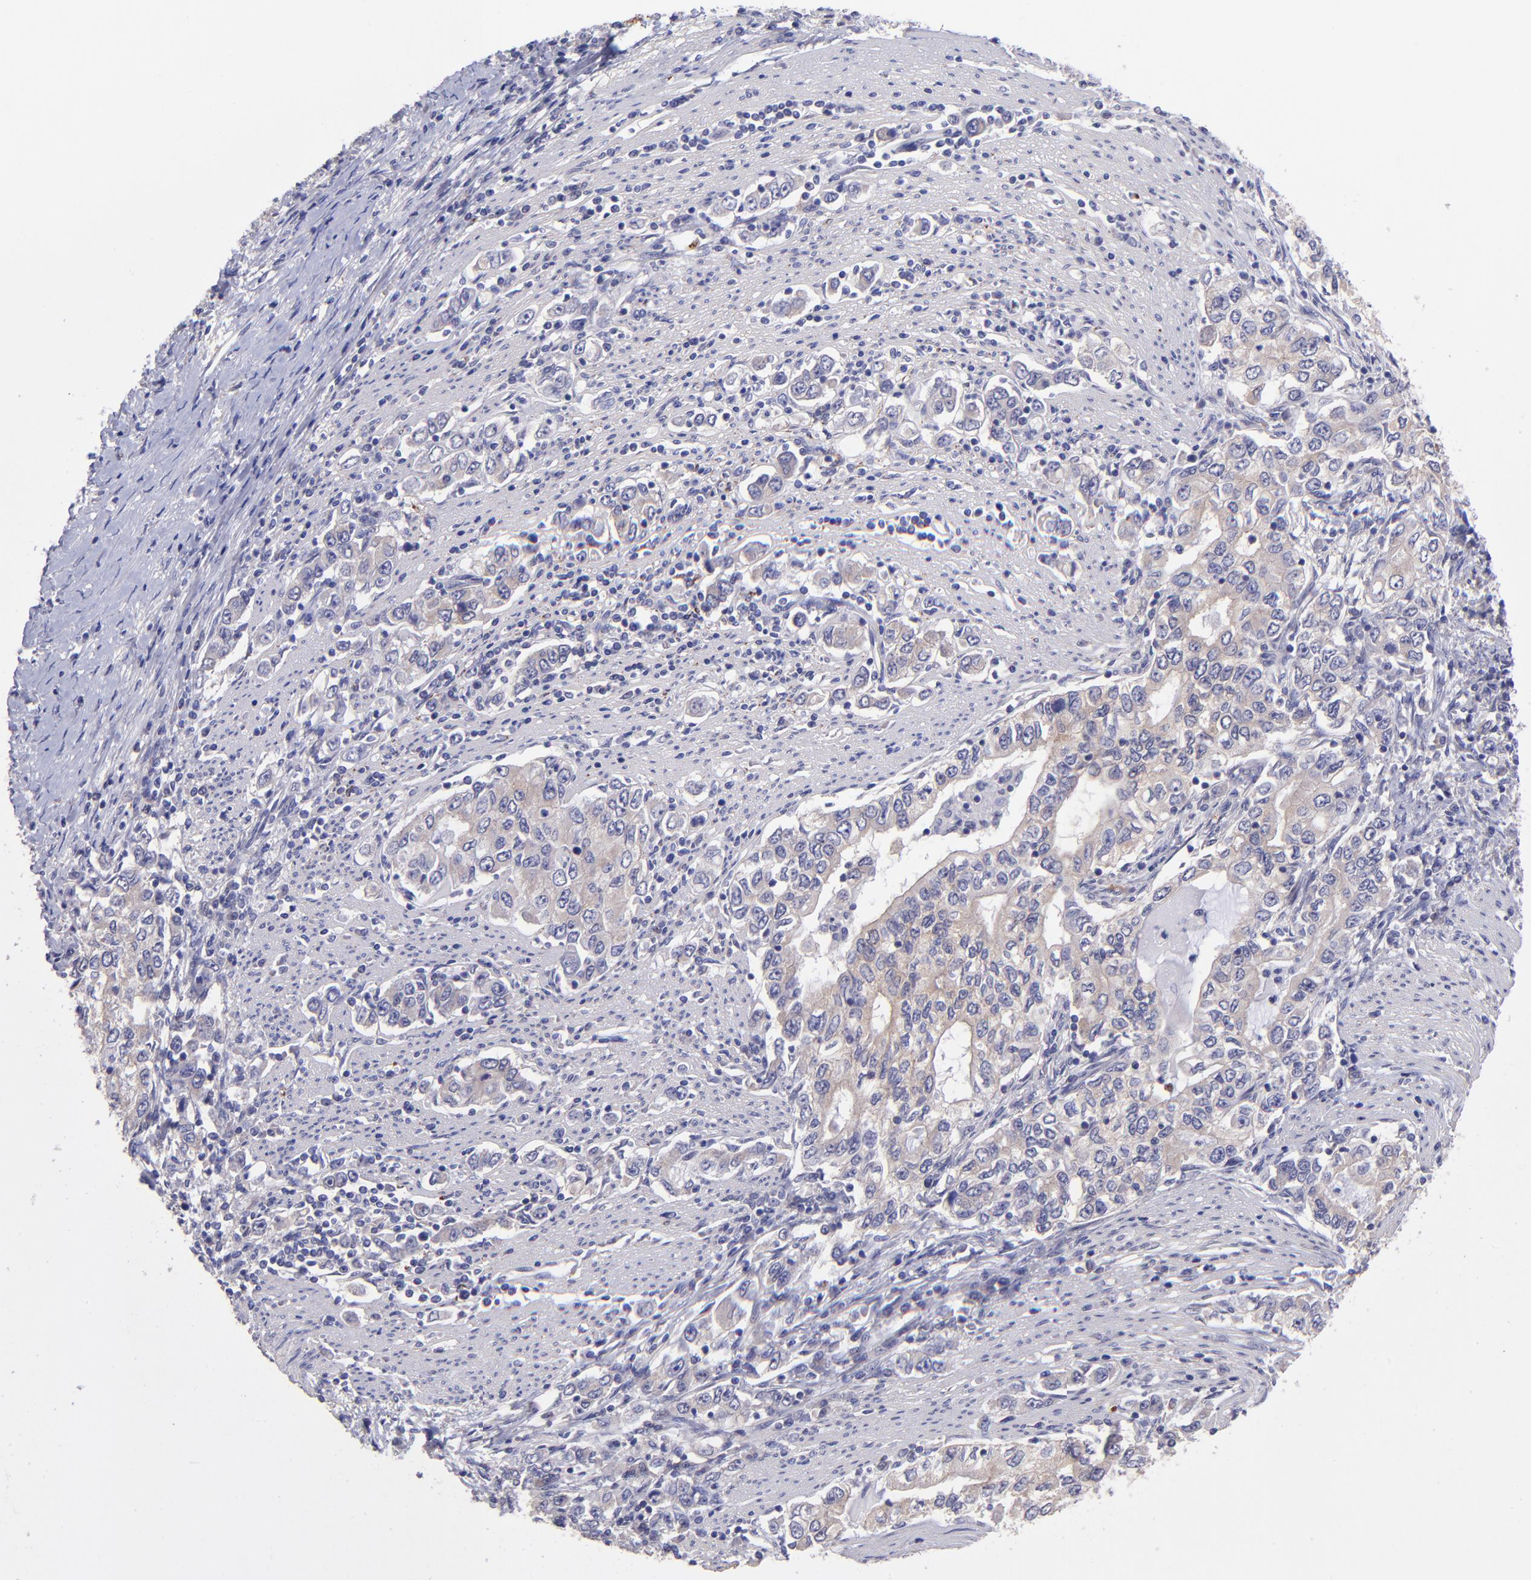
{"staining": {"intensity": "weak", "quantity": ">75%", "location": "cytoplasmic/membranous"}, "tissue": "stomach cancer", "cell_type": "Tumor cells", "image_type": "cancer", "snomed": [{"axis": "morphology", "description": "Adenocarcinoma, NOS"}, {"axis": "topography", "description": "Stomach, lower"}], "caption": "Immunohistochemical staining of human stomach adenocarcinoma reveals weak cytoplasmic/membranous protein staining in approximately >75% of tumor cells.", "gene": "NSF", "patient": {"sex": "female", "age": 72}}